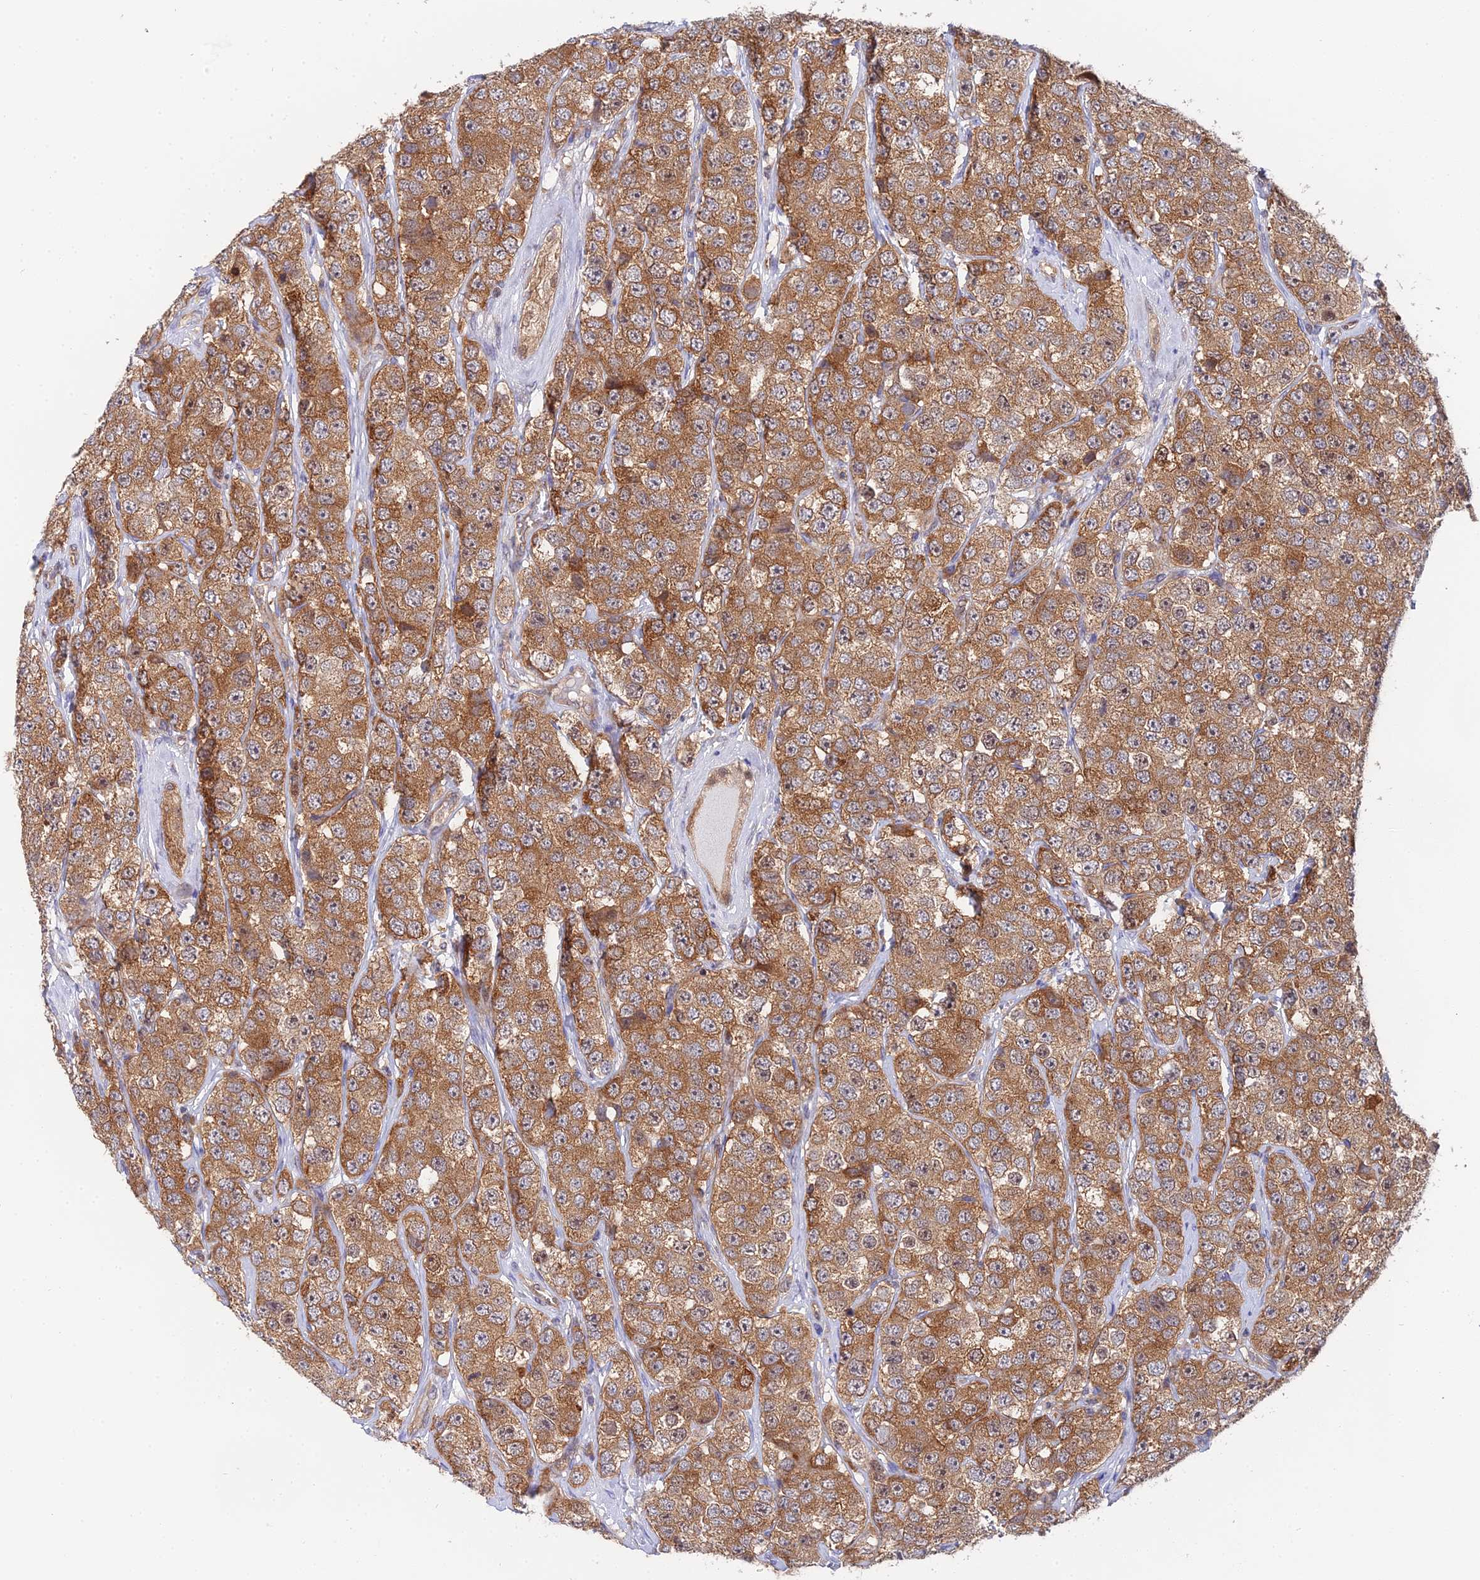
{"staining": {"intensity": "moderate", "quantity": ">75%", "location": "cytoplasmic/membranous"}, "tissue": "testis cancer", "cell_type": "Tumor cells", "image_type": "cancer", "snomed": [{"axis": "morphology", "description": "Seminoma, NOS"}, {"axis": "topography", "description": "Testis"}], "caption": "Testis cancer tissue displays moderate cytoplasmic/membranous staining in approximately >75% of tumor cells, visualized by immunohistochemistry. The protein of interest is shown in brown color, while the nuclei are stained blue.", "gene": "PPP2R2C", "patient": {"sex": "male", "age": 28}}